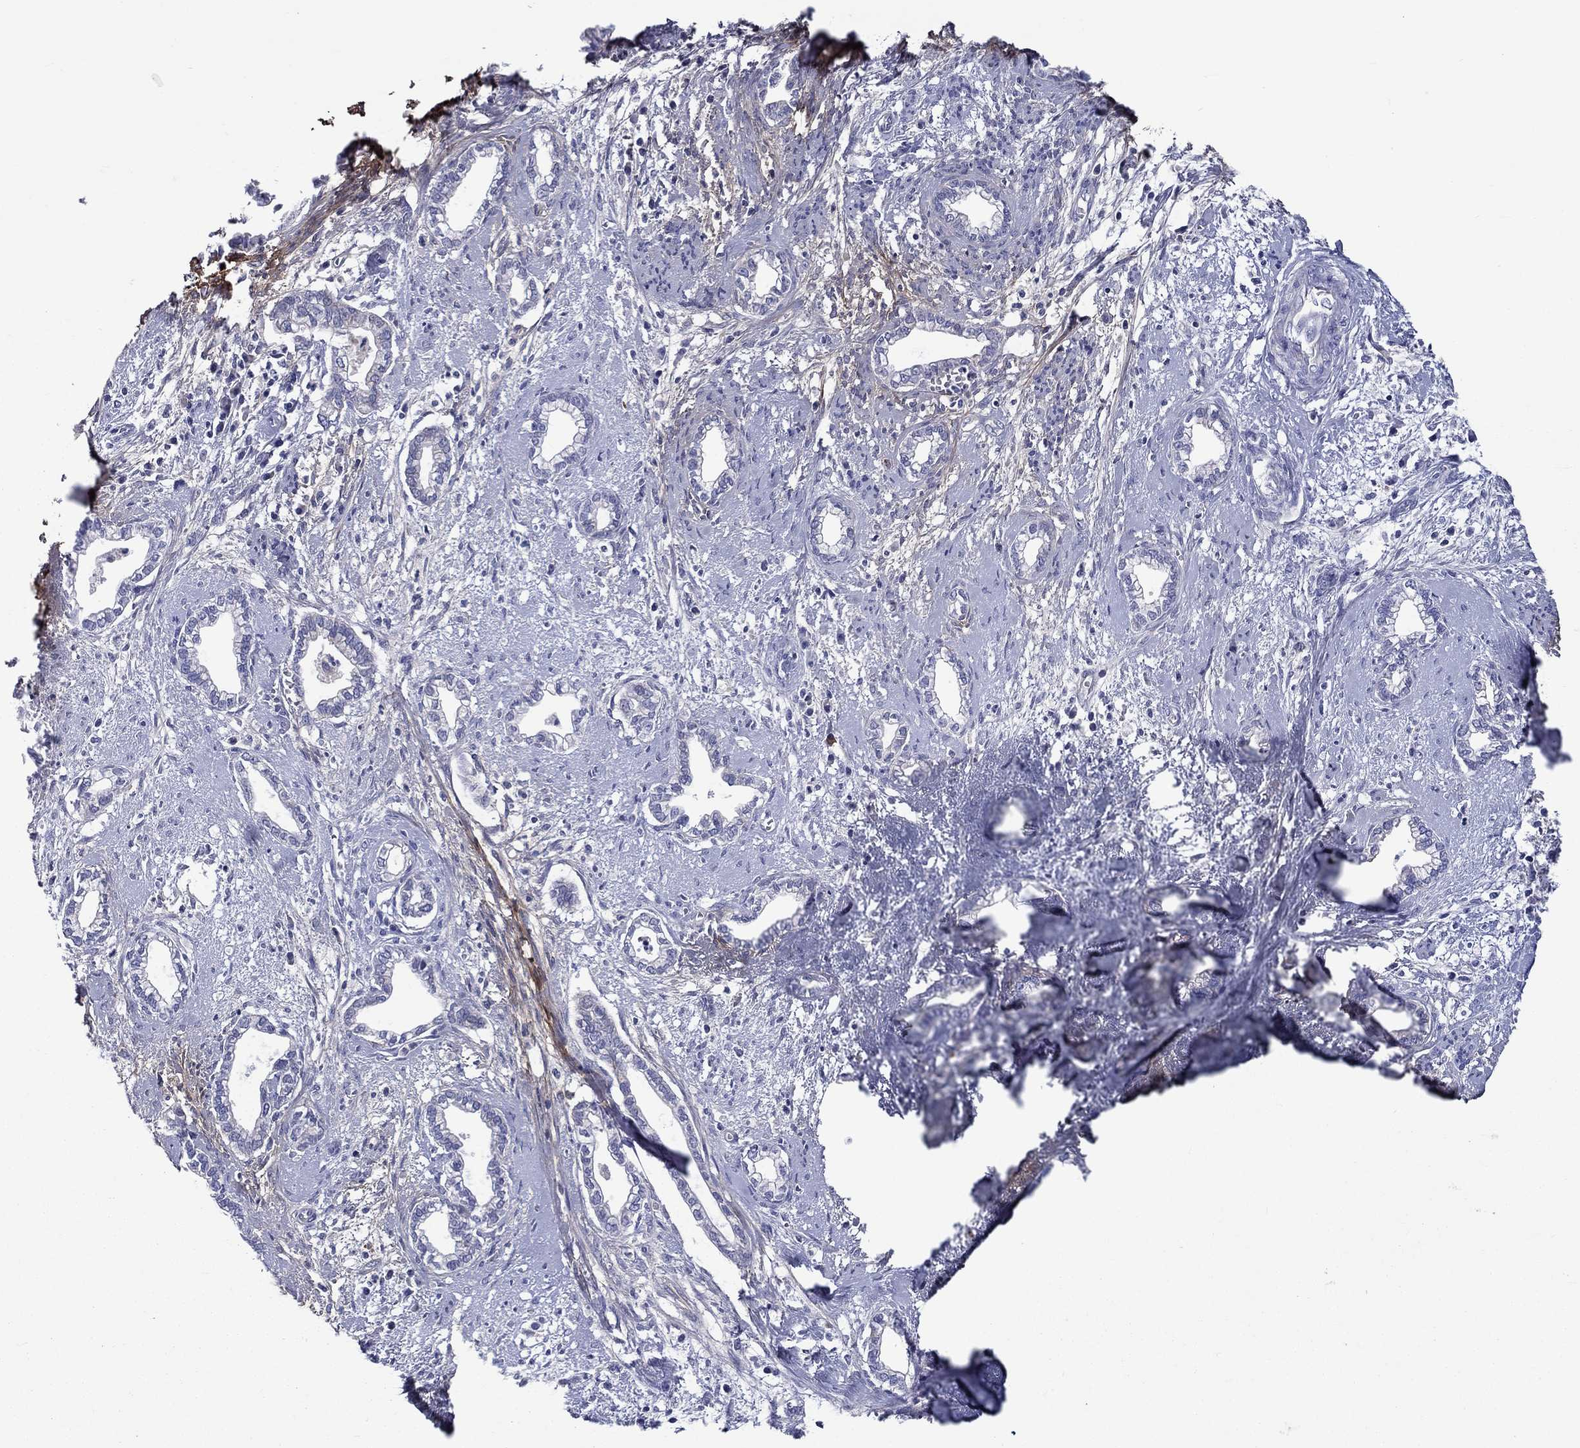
{"staining": {"intensity": "negative", "quantity": "none", "location": "none"}, "tissue": "cervical cancer", "cell_type": "Tumor cells", "image_type": "cancer", "snomed": [{"axis": "morphology", "description": "Adenocarcinoma, NOS"}, {"axis": "topography", "description": "Cervix"}], "caption": "Immunohistochemical staining of cervical cancer (adenocarcinoma) reveals no significant expression in tumor cells.", "gene": "TGFBI", "patient": {"sex": "female", "age": 62}}